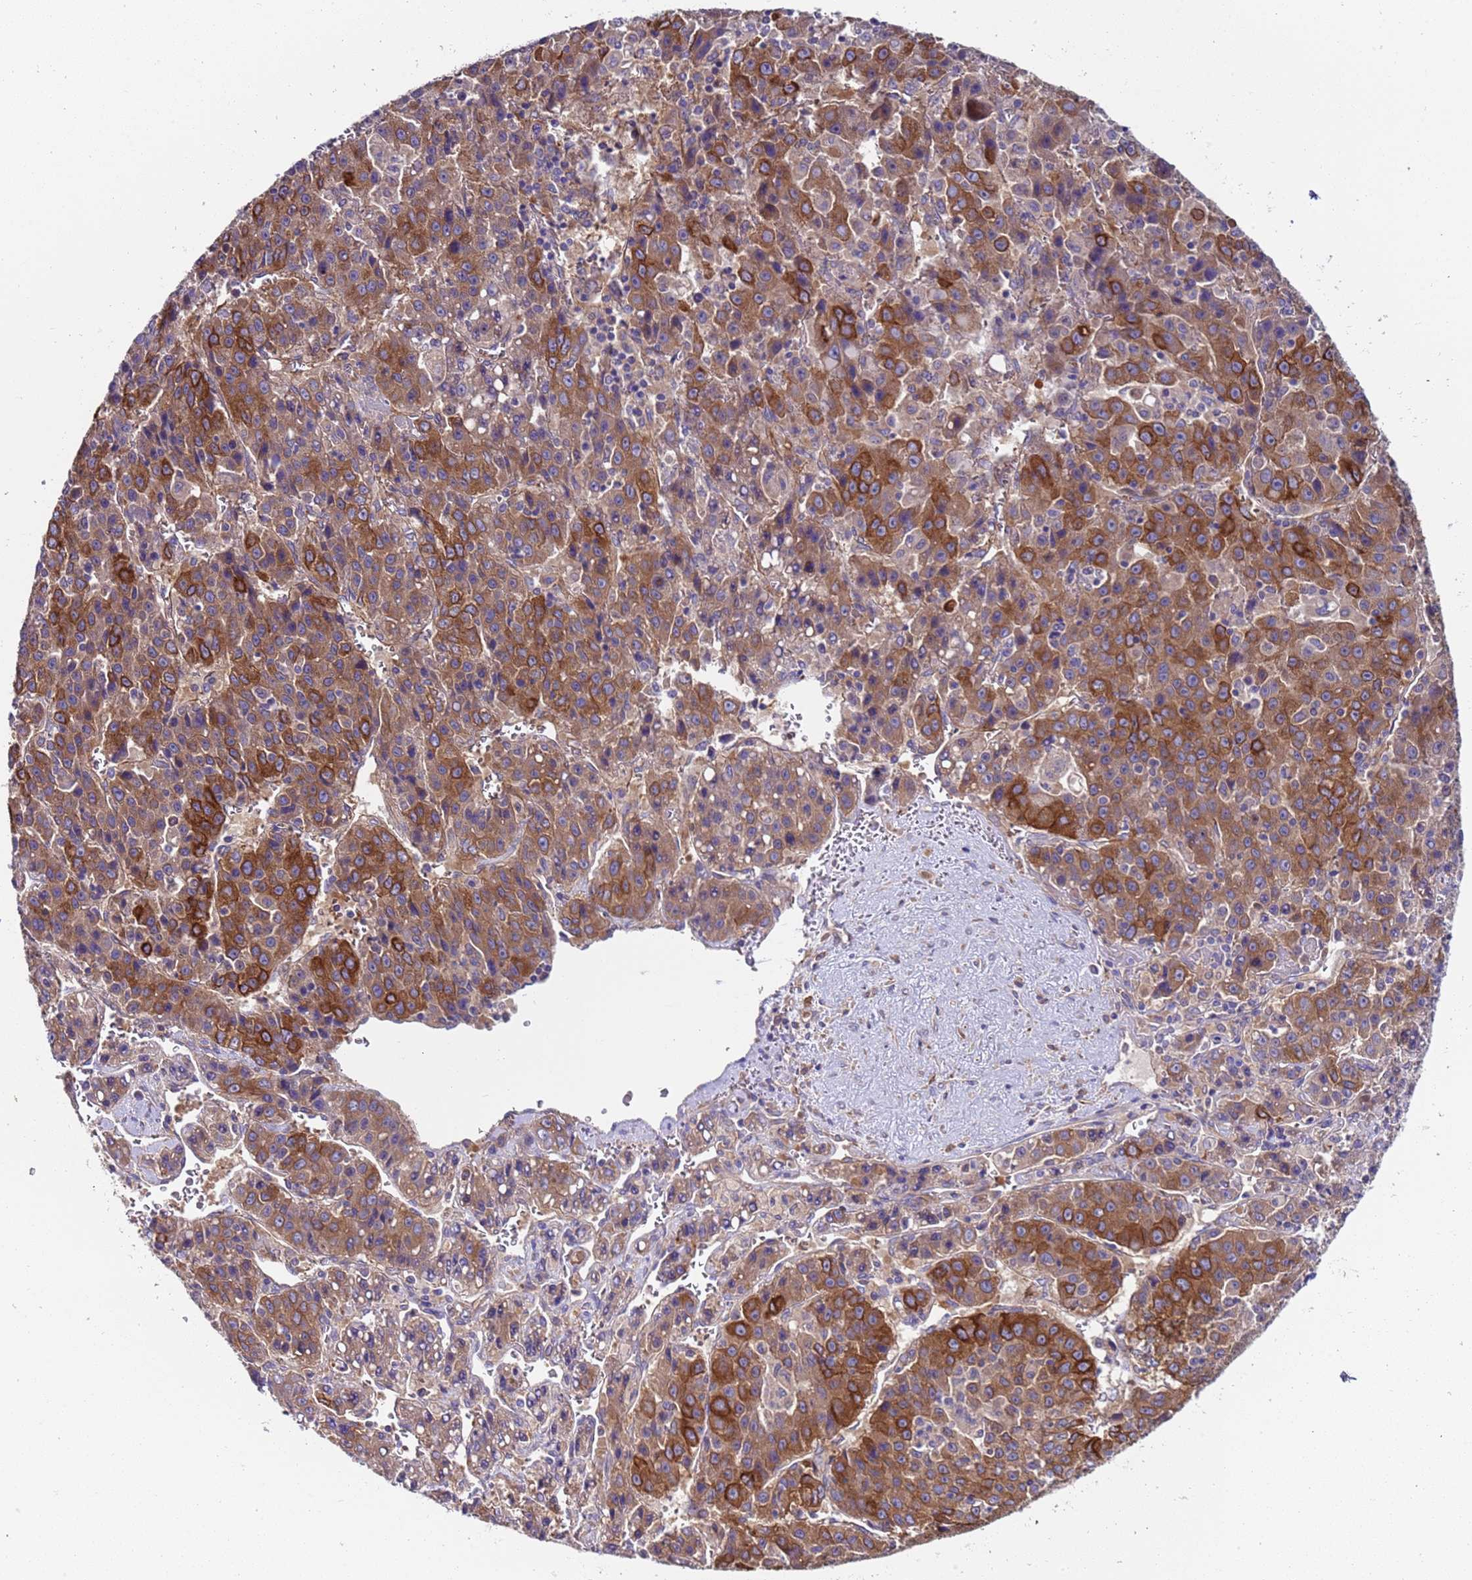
{"staining": {"intensity": "strong", "quantity": ">75%", "location": "cytoplasmic/membranous"}, "tissue": "liver cancer", "cell_type": "Tumor cells", "image_type": "cancer", "snomed": [{"axis": "morphology", "description": "Carcinoma, Hepatocellular, NOS"}, {"axis": "topography", "description": "Liver"}], "caption": "Immunohistochemical staining of hepatocellular carcinoma (liver) reveals high levels of strong cytoplasmic/membranous protein staining in approximately >75% of tumor cells. The staining was performed using DAB, with brown indicating positive protein expression. Nuclei are stained blue with hematoxylin.", "gene": "PAQR7", "patient": {"sex": "female", "age": 53}}